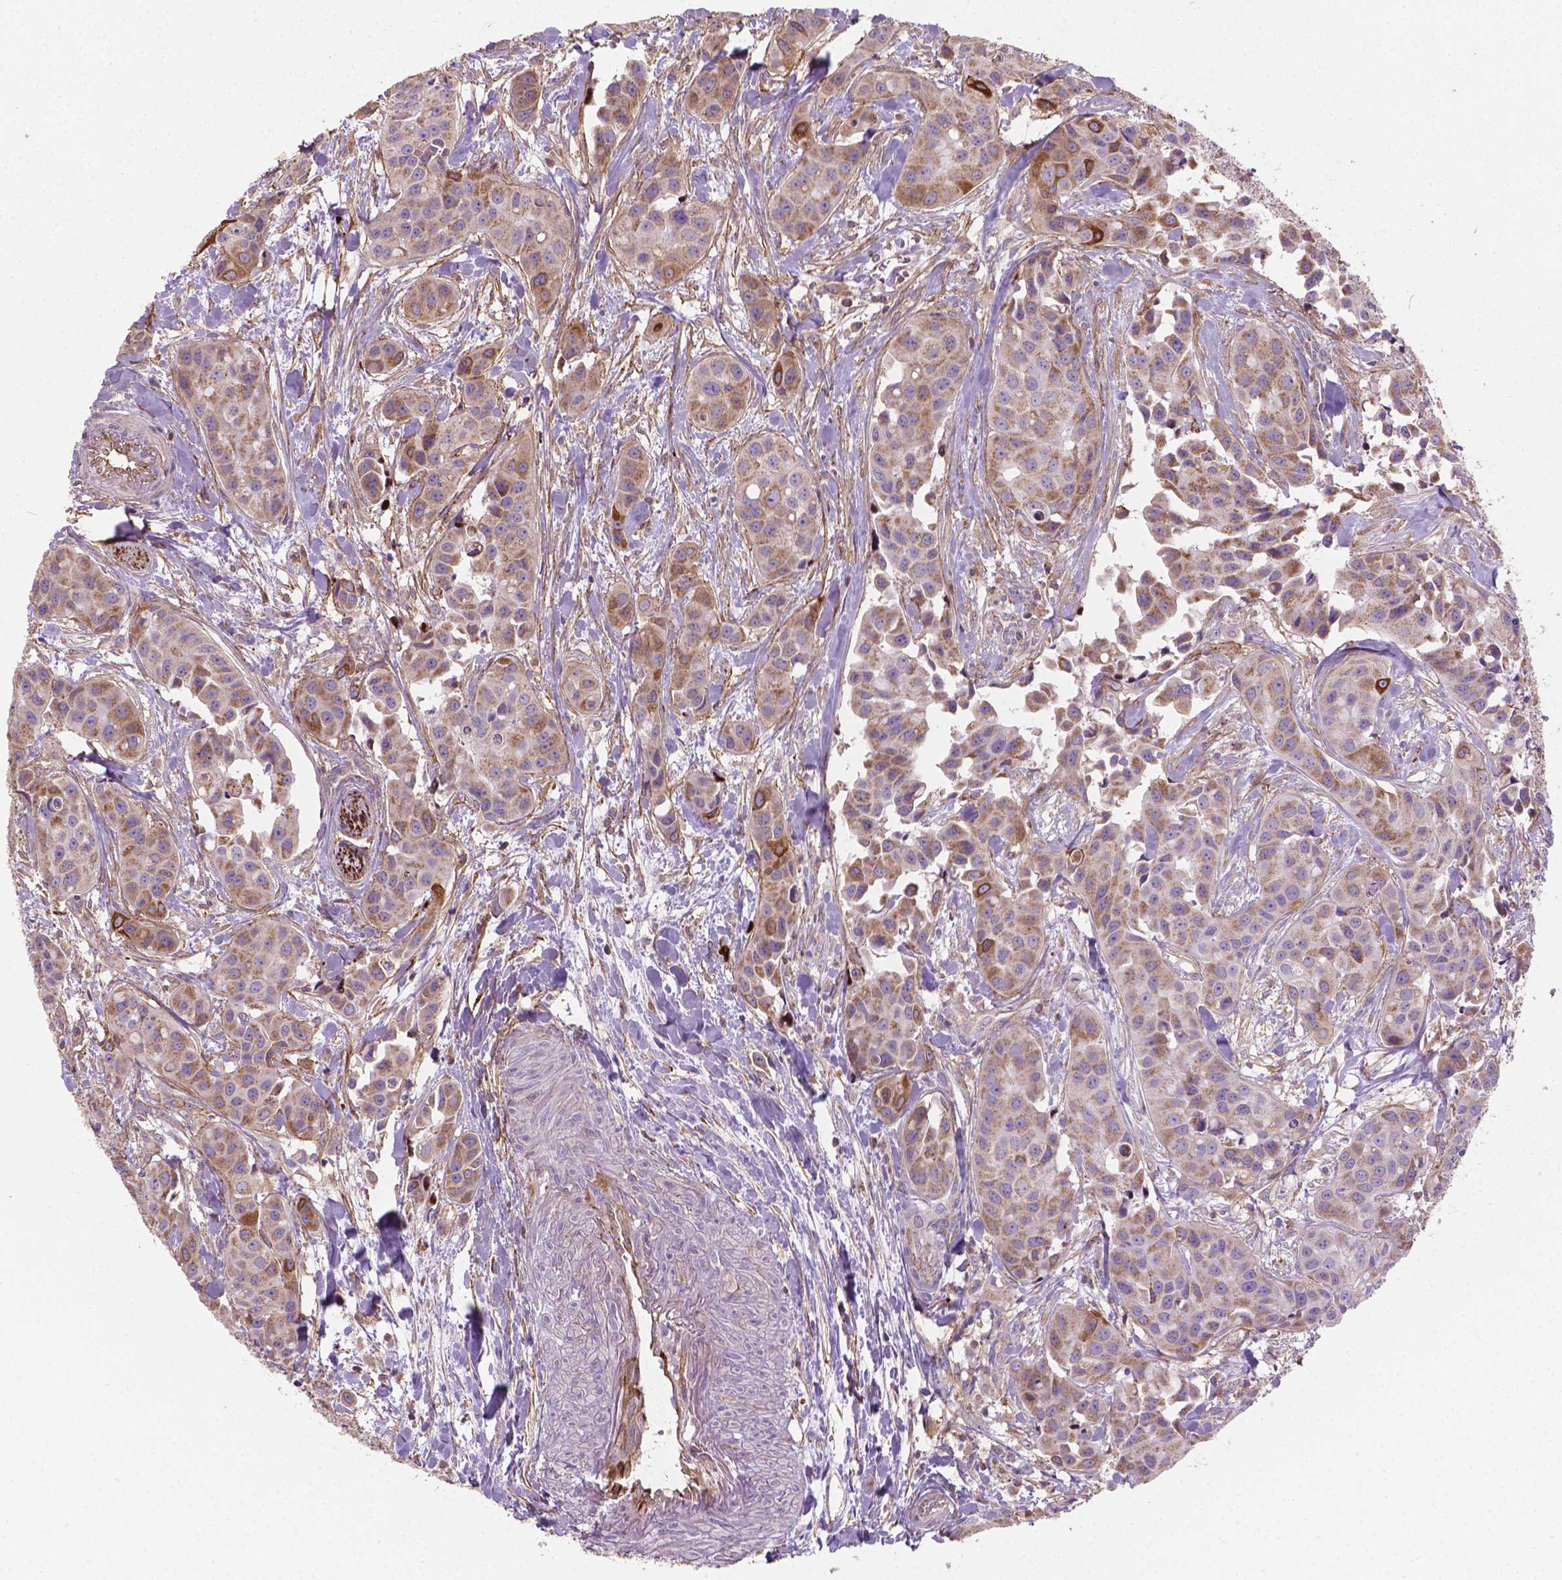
{"staining": {"intensity": "moderate", "quantity": "25%-75%", "location": "cytoplasmic/membranous"}, "tissue": "head and neck cancer", "cell_type": "Tumor cells", "image_type": "cancer", "snomed": [{"axis": "morphology", "description": "Adenocarcinoma, NOS"}, {"axis": "topography", "description": "Head-Neck"}], "caption": "Human head and neck cancer stained for a protein (brown) reveals moderate cytoplasmic/membranous positive expression in approximately 25%-75% of tumor cells.", "gene": "TCAF1", "patient": {"sex": "male", "age": 76}}